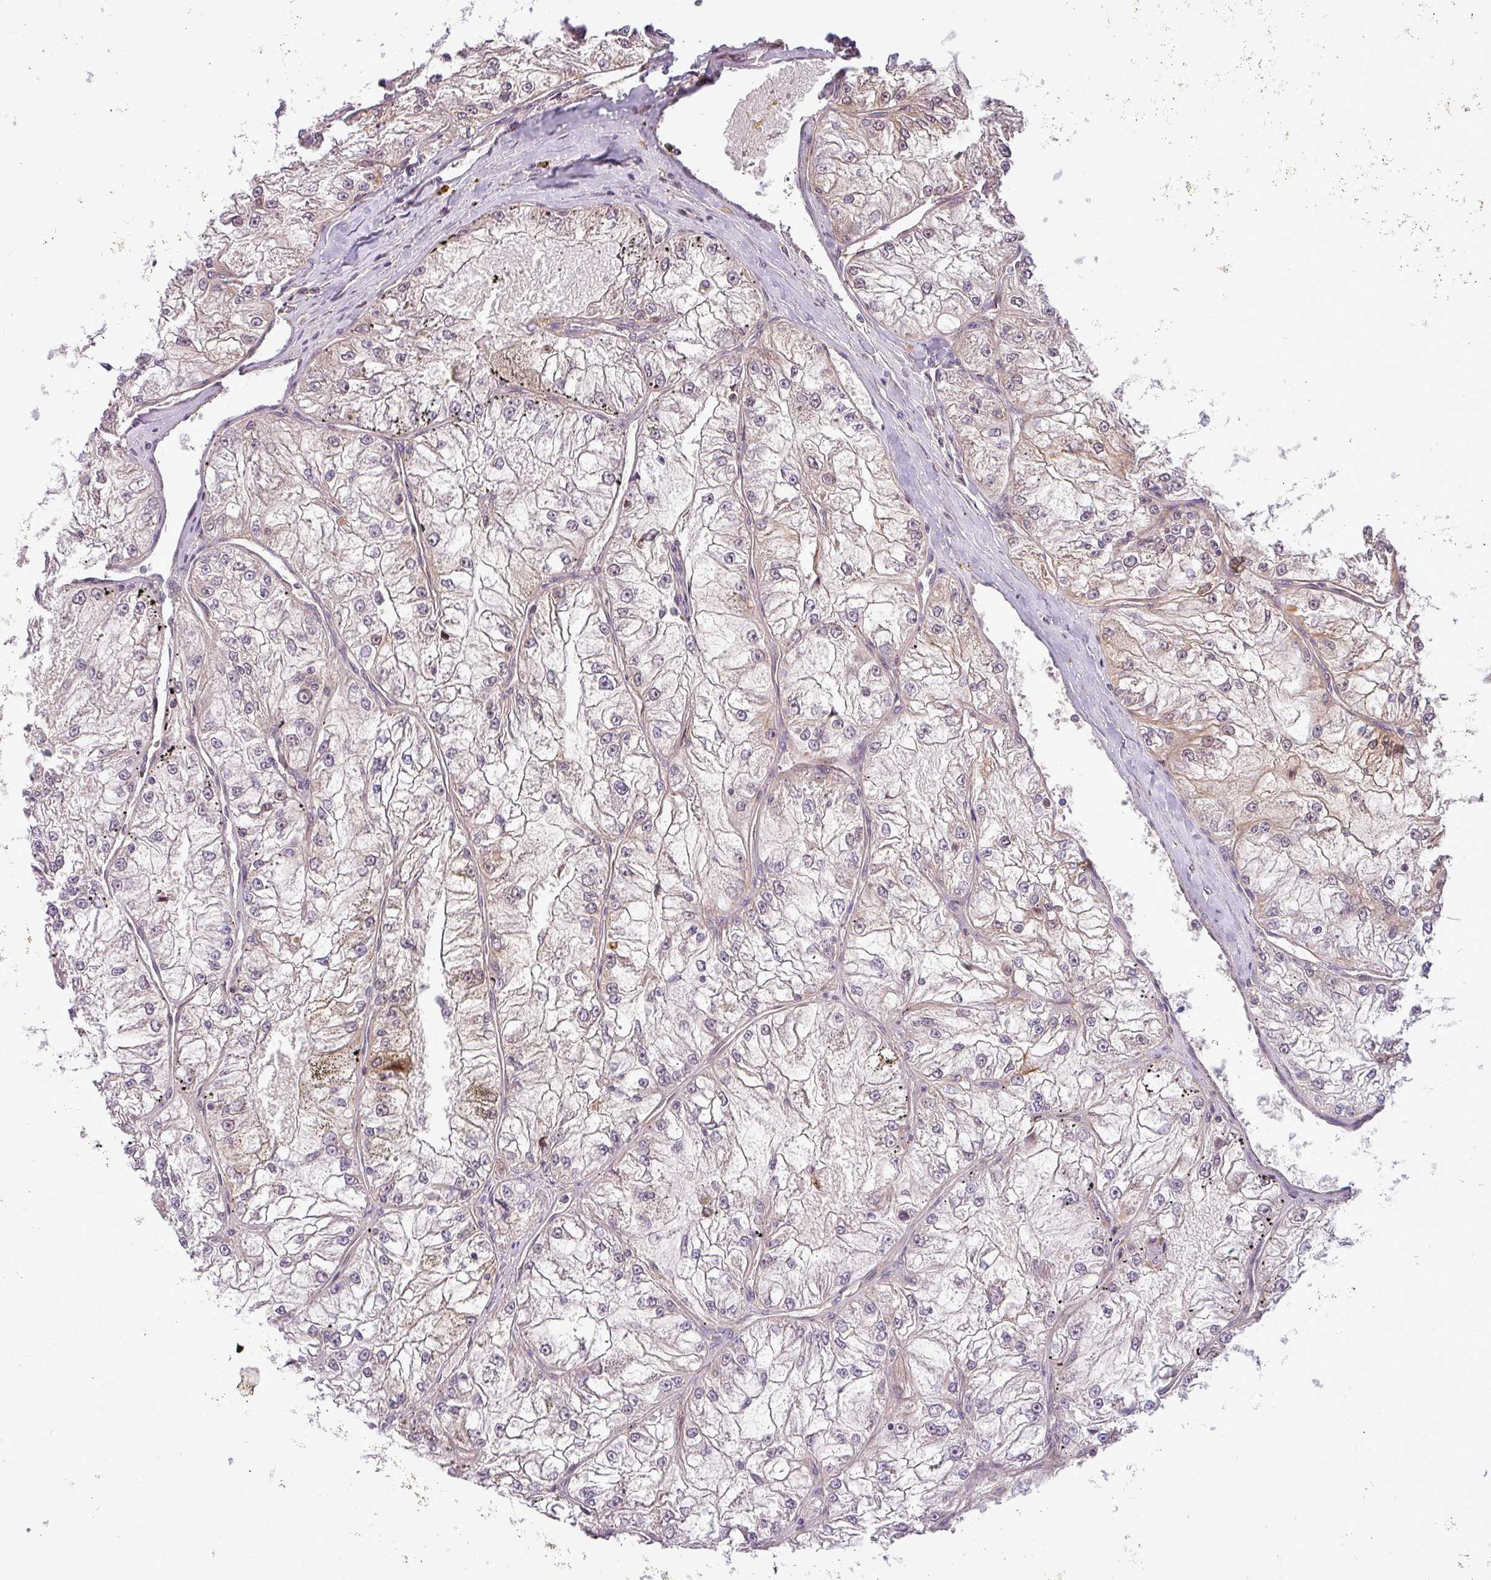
{"staining": {"intensity": "weak", "quantity": "<25%", "location": "cytoplasmic/membranous"}, "tissue": "renal cancer", "cell_type": "Tumor cells", "image_type": "cancer", "snomed": [{"axis": "morphology", "description": "Adenocarcinoma, NOS"}, {"axis": "topography", "description": "Kidney"}], "caption": "This is a photomicrograph of immunohistochemistry (IHC) staining of adenocarcinoma (renal), which shows no positivity in tumor cells.", "gene": "ZNF835", "patient": {"sex": "female", "age": 72}}